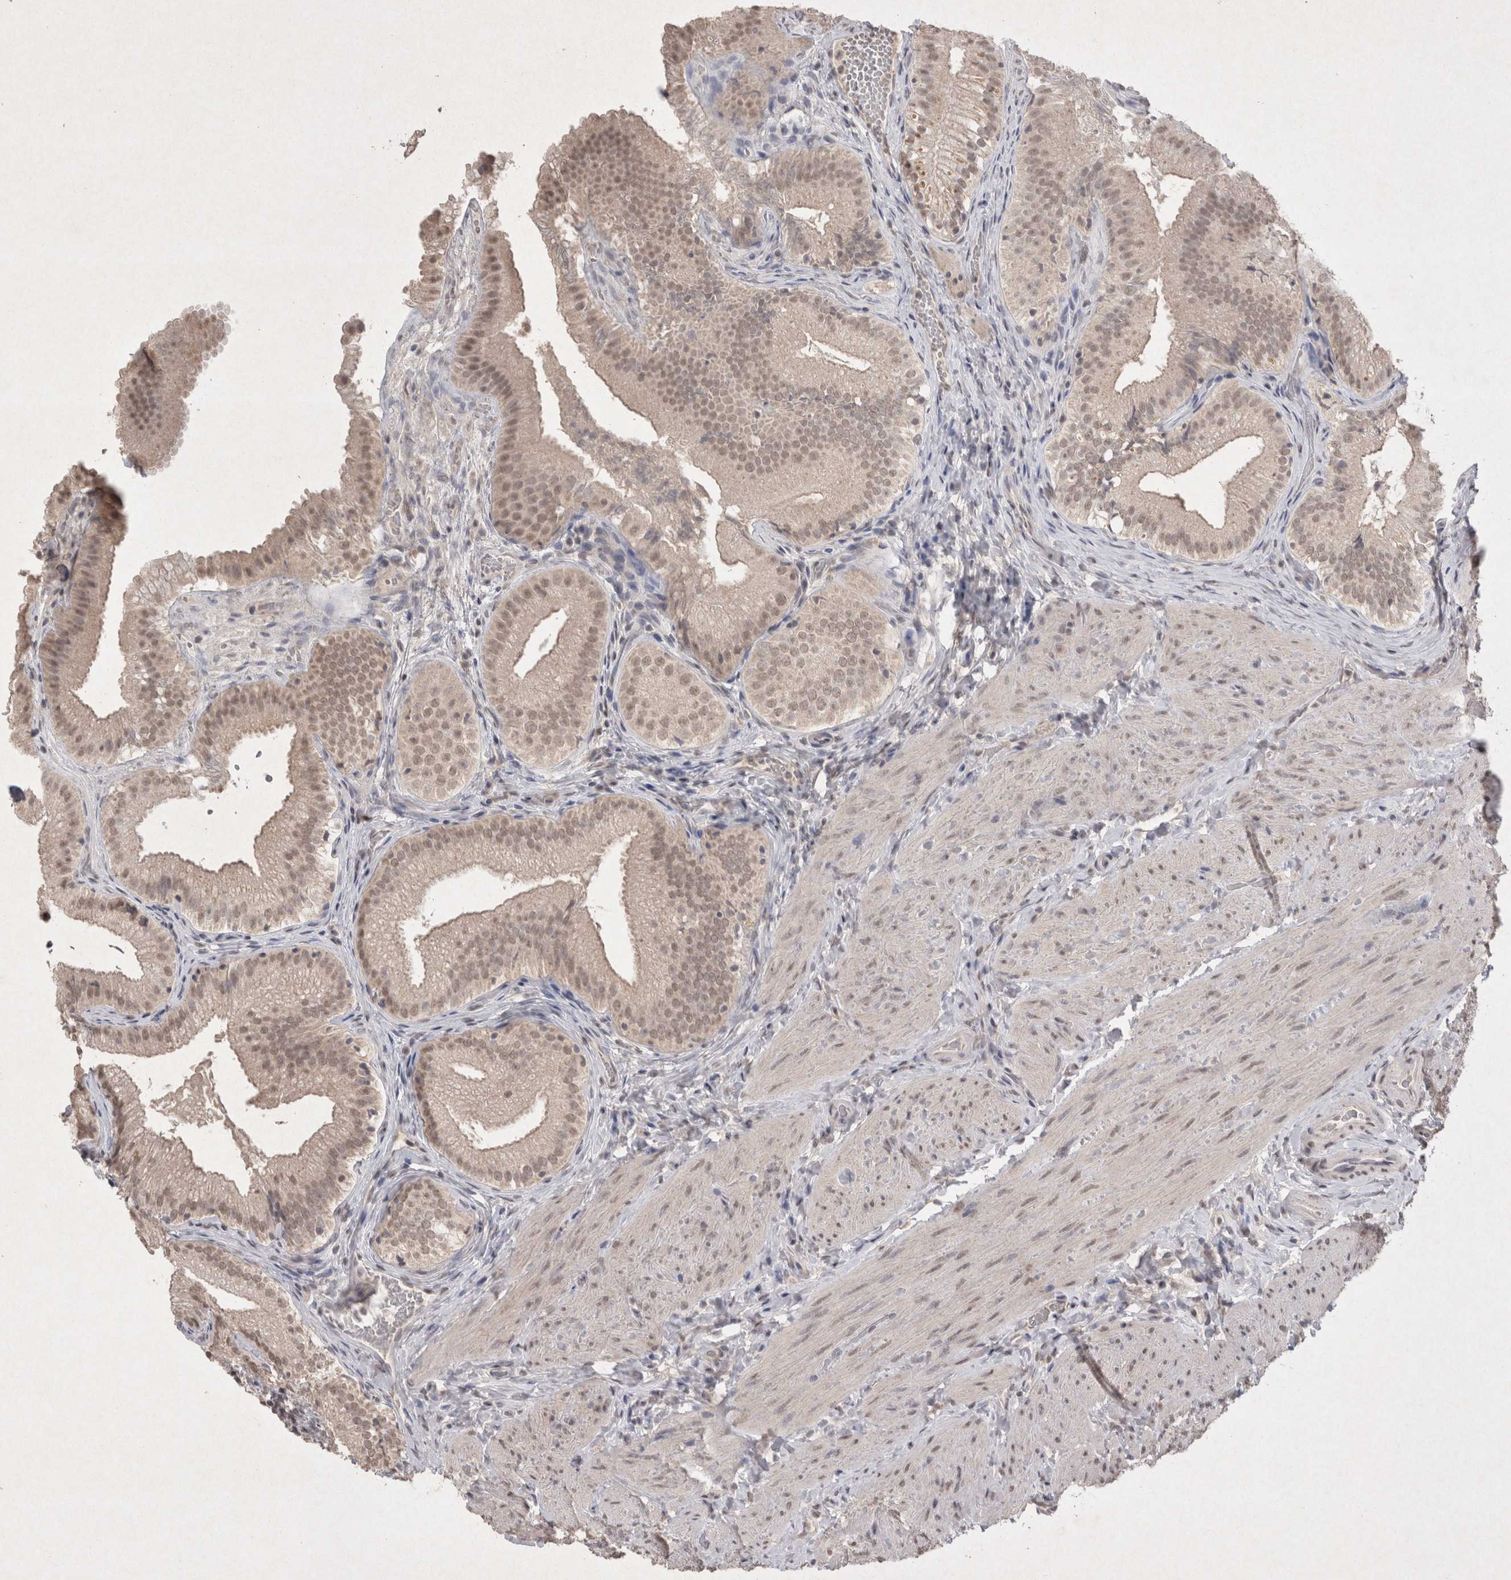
{"staining": {"intensity": "weak", "quantity": ">75%", "location": "nuclear"}, "tissue": "gallbladder", "cell_type": "Glandular cells", "image_type": "normal", "snomed": [{"axis": "morphology", "description": "Normal tissue, NOS"}, {"axis": "topography", "description": "Gallbladder"}], "caption": "Immunohistochemistry (DAB) staining of unremarkable gallbladder demonstrates weak nuclear protein staining in about >75% of glandular cells.", "gene": "LYVE1", "patient": {"sex": "female", "age": 30}}